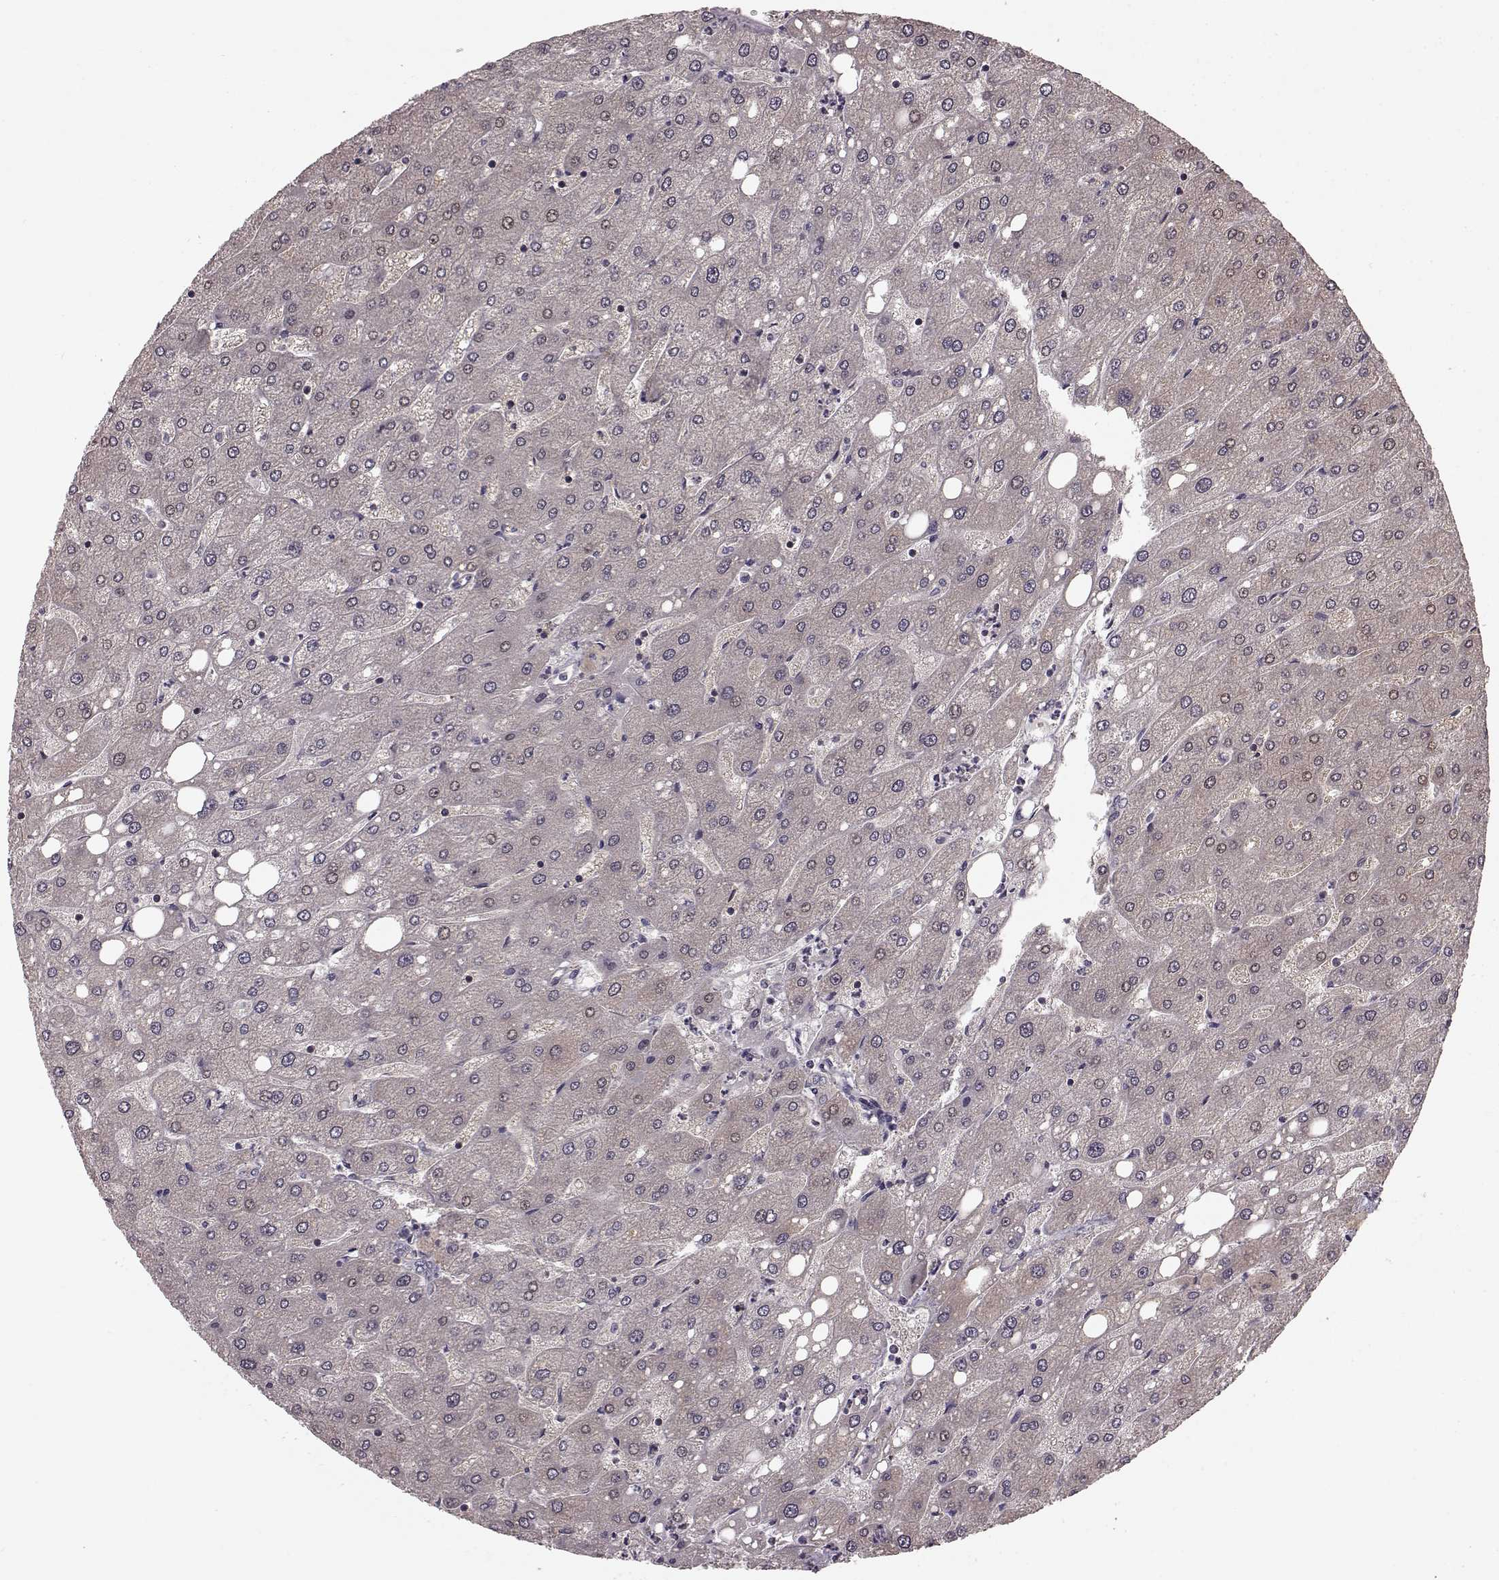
{"staining": {"intensity": "negative", "quantity": "none", "location": "none"}, "tissue": "liver", "cell_type": "Cholangiocytes", "image_type": "normal", "snomed": [{"axis": "morphology", "description": "Normal tissue, NOS"}, {"axis": "topography", "description": "Liver"}], "caption": "This is an immunohistochemistry (IHC) micrograph of unremarkable human liver. There is no staining in cholangiocytes.", "gene": "SLC22A18", "patient": {"sex": "male", "age": 67}}